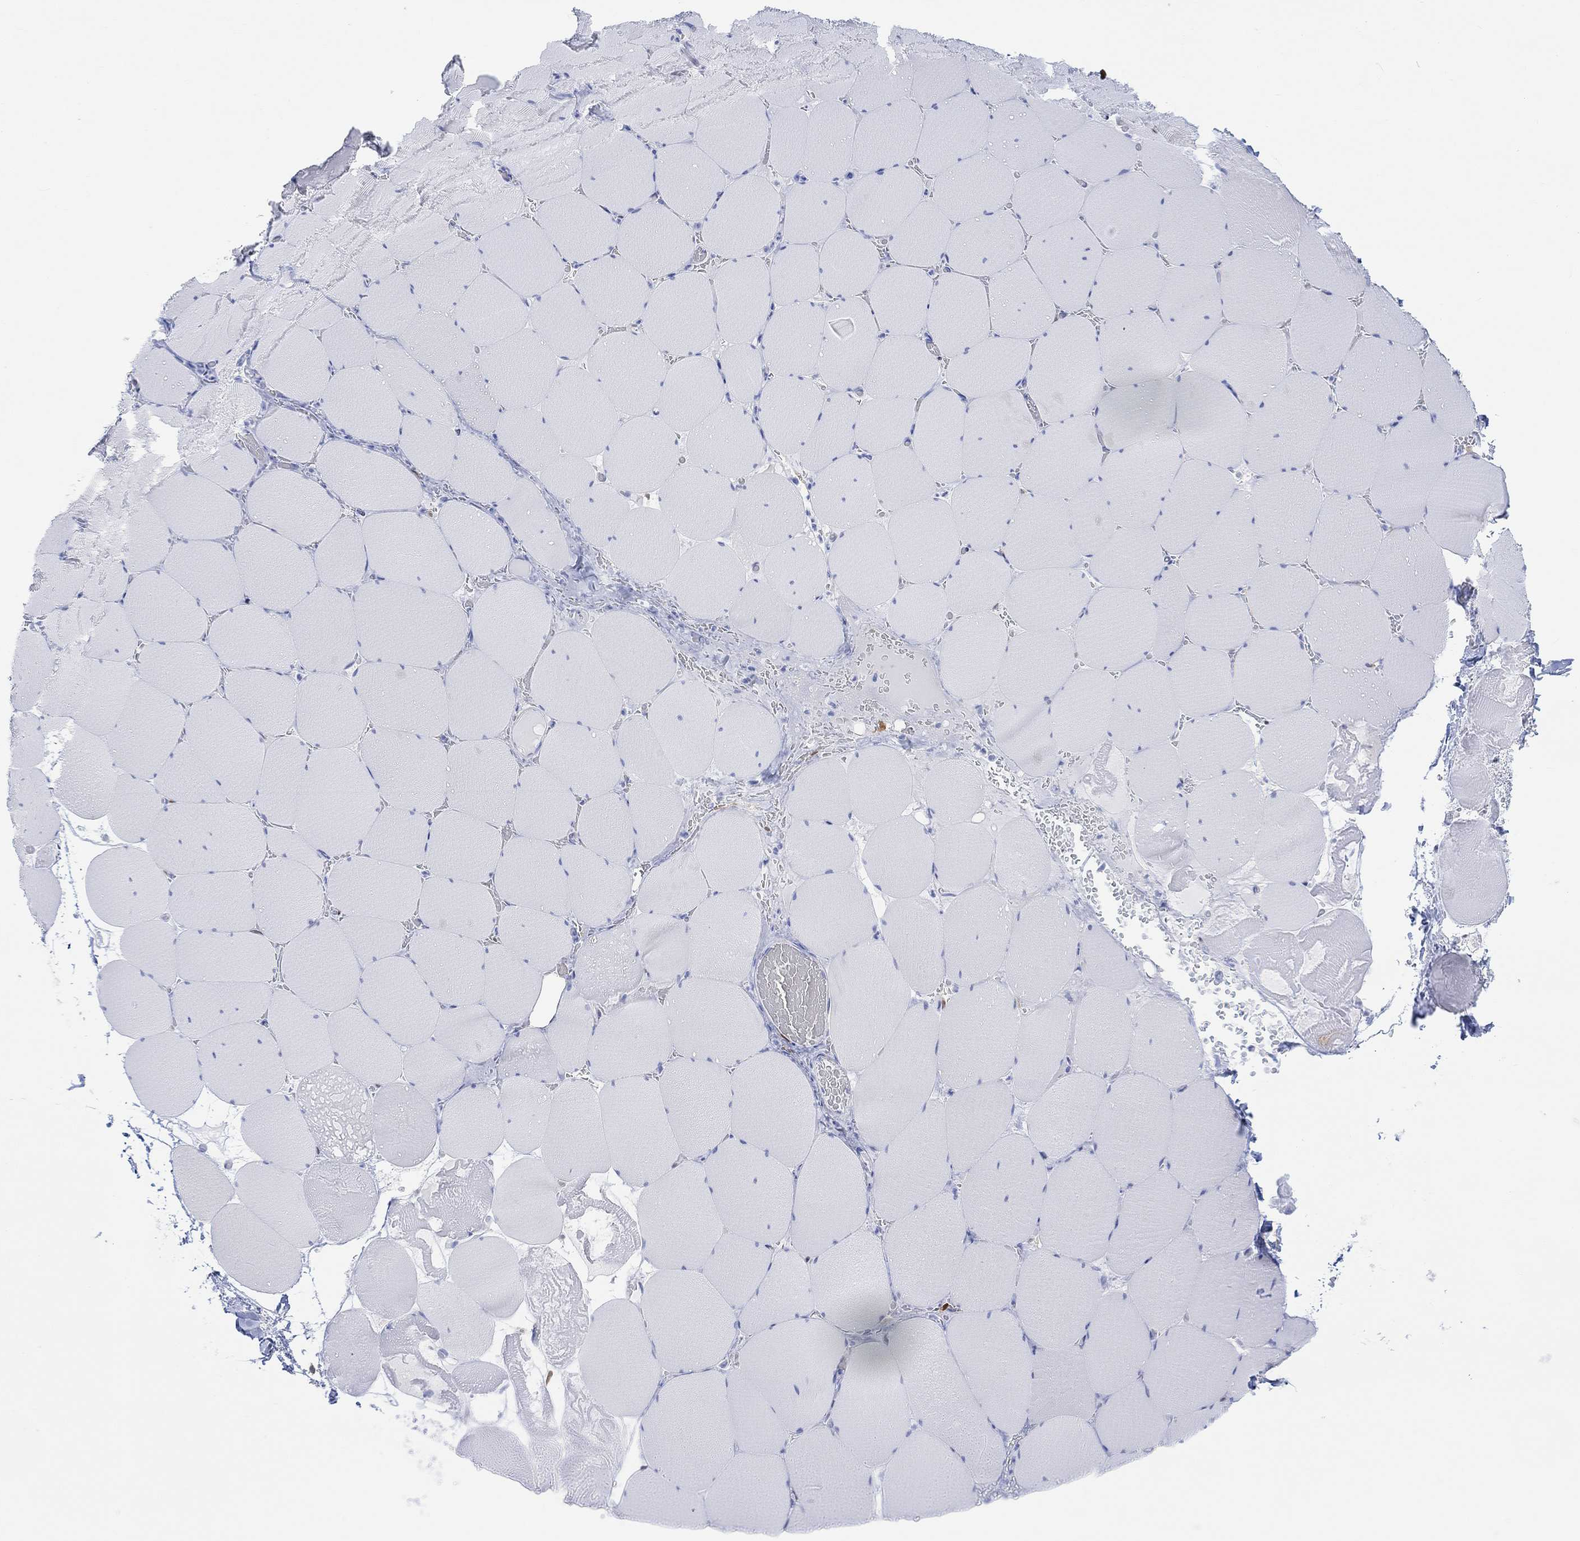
{"staining": {"intensity": "negative", "quantity": "none", "location": "none"}, "tissue": "skeletal muscle", "cell_type": "Myocytes", "image_type": "normal", "snomed": [{"axis": "morphology", "description": "Normal tissue, NOS"}, {"axis": "morphology", "description": "Malignant melanoma, Metastatic site"}, {"axis": "topography", "description": "Skeletal muscle"}], "caption": "This micrograph is of unremarkable skeletal muscle stained with immunohistochemistry to label a protein in brown with the nuclei are counter-stained blue. There is no staining in myocytes. The staining was performed using DAB to visualize the protein expression in brown, while the nuclei were stained in blue with hematoxylin (Magnification: 20x).", "gene": "TPPP3", "patient": {"sex": "male", "age": 50}}